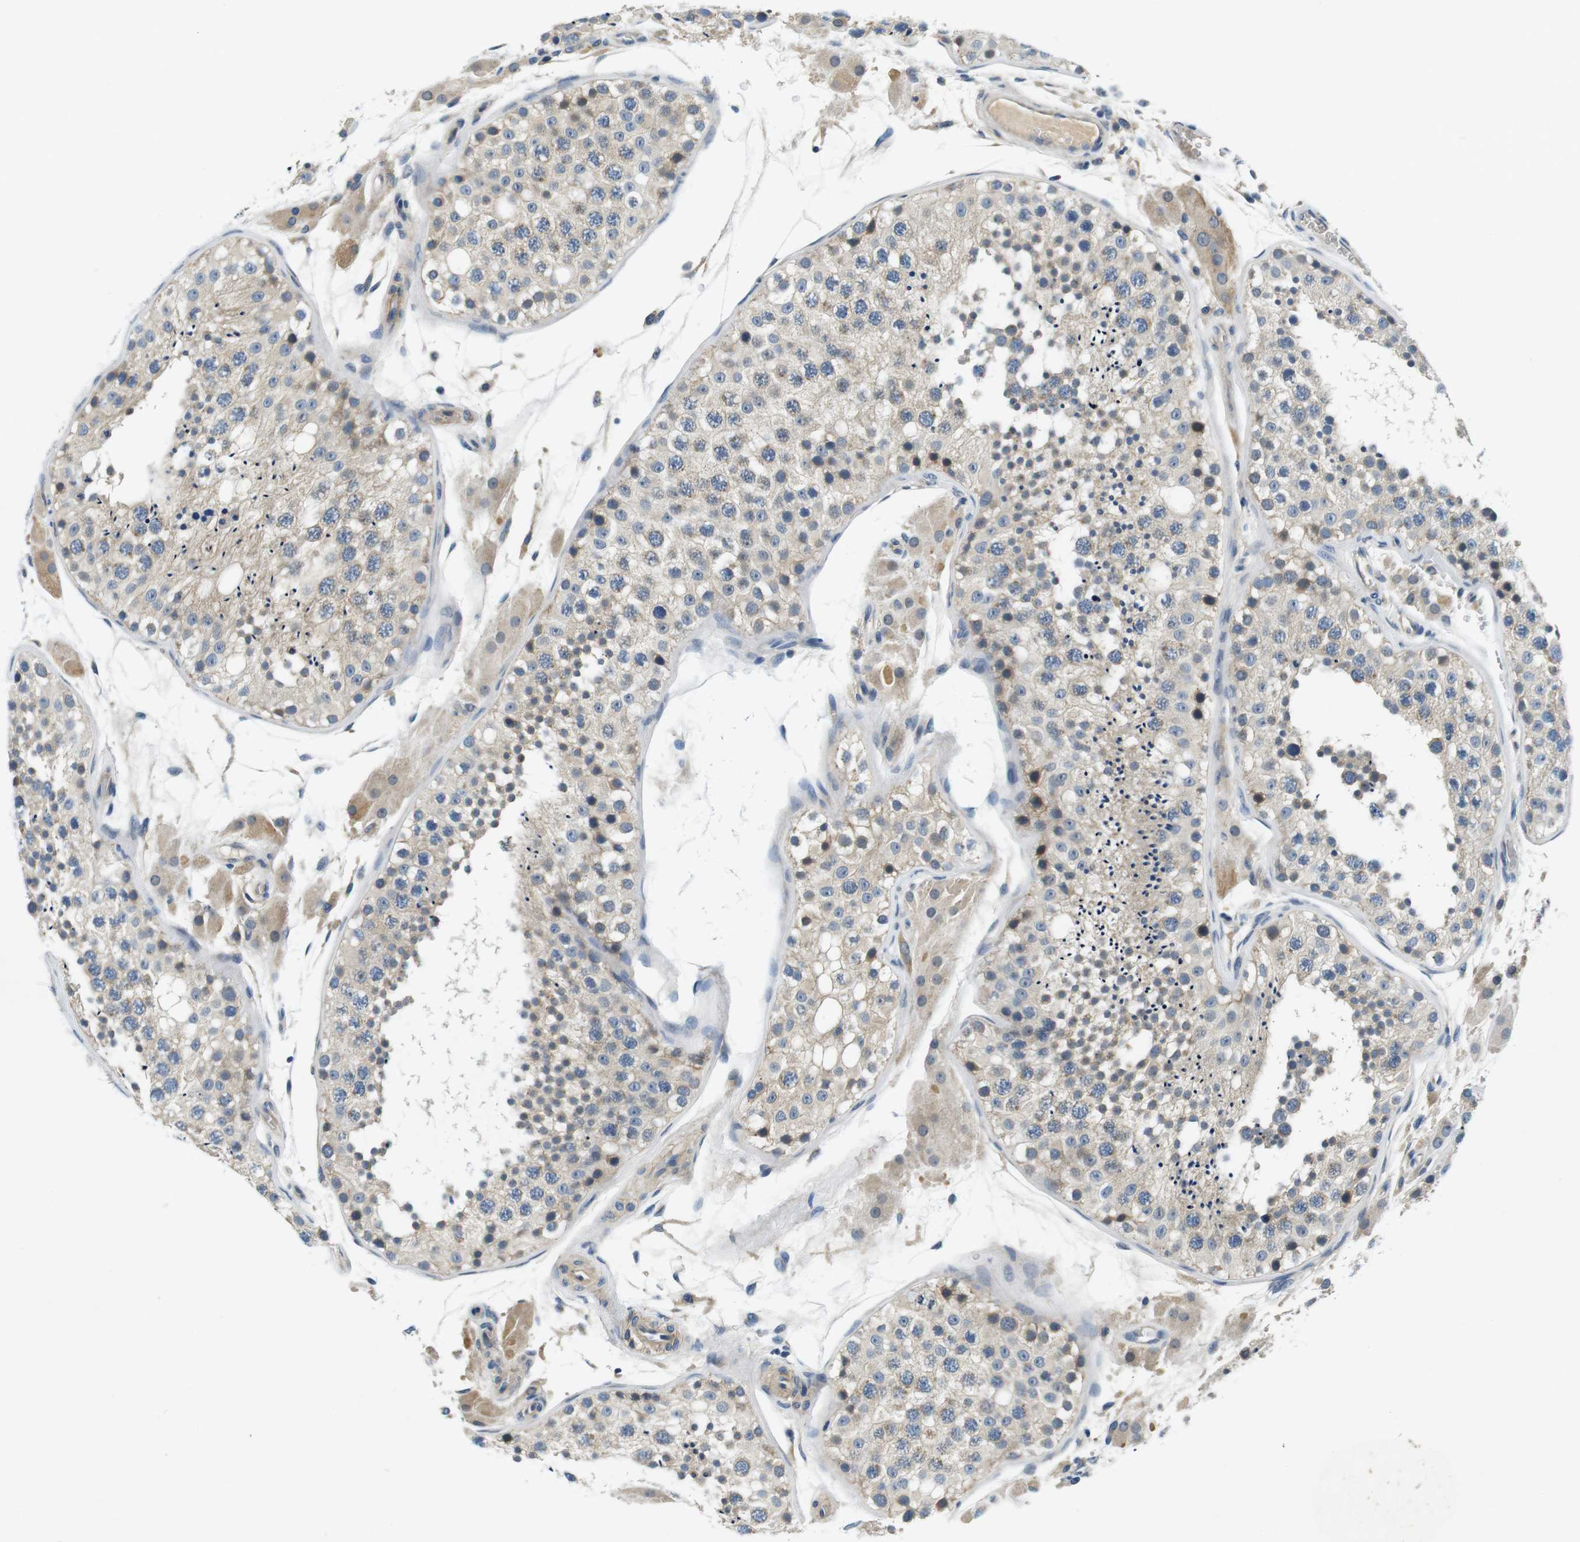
{"staining": {"intensity": "moderate", "quantity": "<25%", "location": "cytoplasmic/membranous"}, "tissue": "testis", "cell_type": "Cells in seminiferous ducts", "image_type": "normal", "snomed": [{"axis": "morphology", "description": "Normal tissue, NOS"}, {"axis": "topography", "description": "Testis"}], "caption": "DAB (3,3'-diaminobenzidine) immunohistochemical staining of normal human testis shows moderate cytoplasmic/membranous protein staining in about <25% of cells in seminiferous ducts.", "gene": "DTNA", "patient": {"sex": "male", "age": 26}}